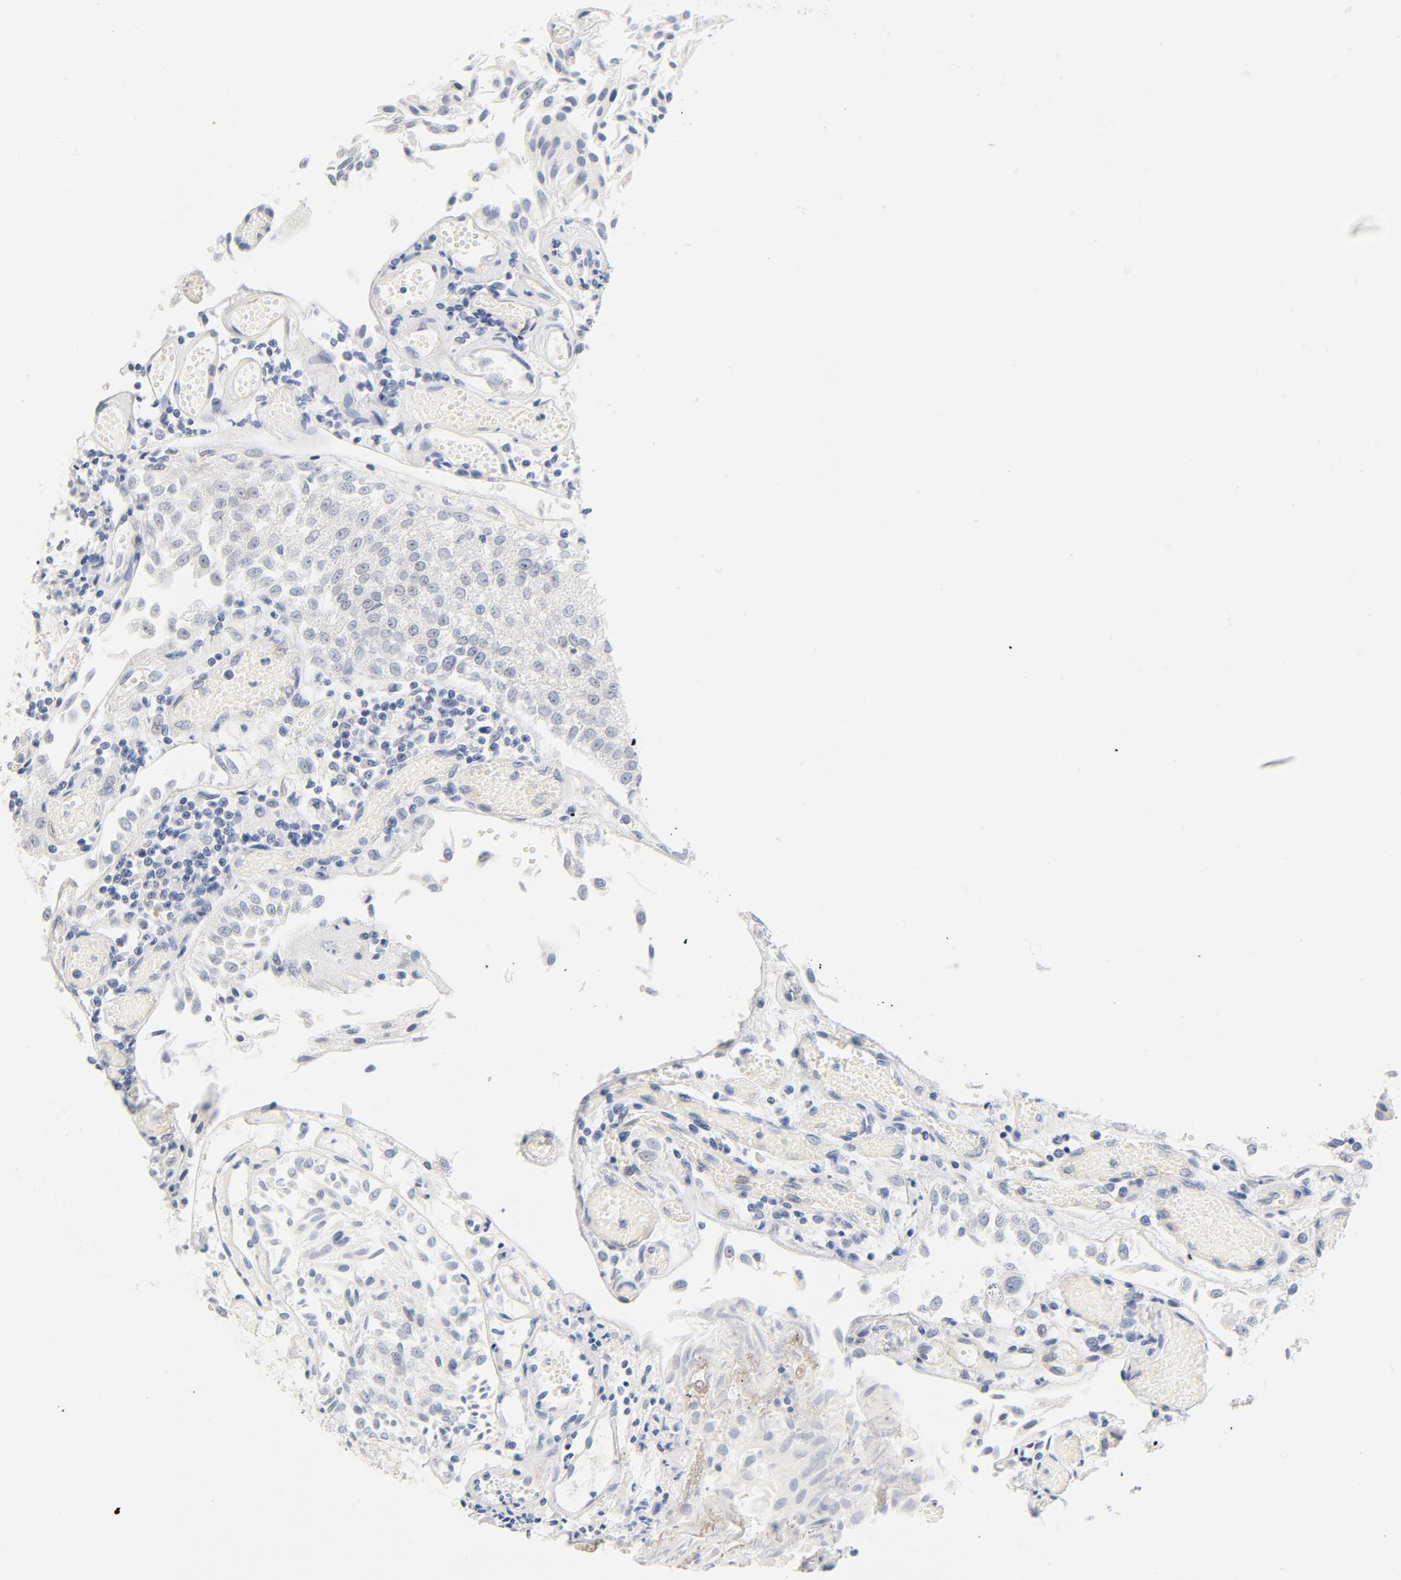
{"staining": {"intensity": "negative", "quantity": "none", "location": "none"}, "tissue": "urothelial cancer", "cell_type": "Tumor cells", "image_type": "cancer", "snomed": [{"axis": "morphology", "description": "Urothelial carcinoma, Low grade"}, {"axis": "topography", "description": "Urinary bladder"}], "caption": "This is an immunohistochemistry (IHC) micrograph of human low-grade urothelial carcinoma. There is no staining in tumor cells.", "gene": "HOMER1", "patient": {"sex": "male", "age": 86}}